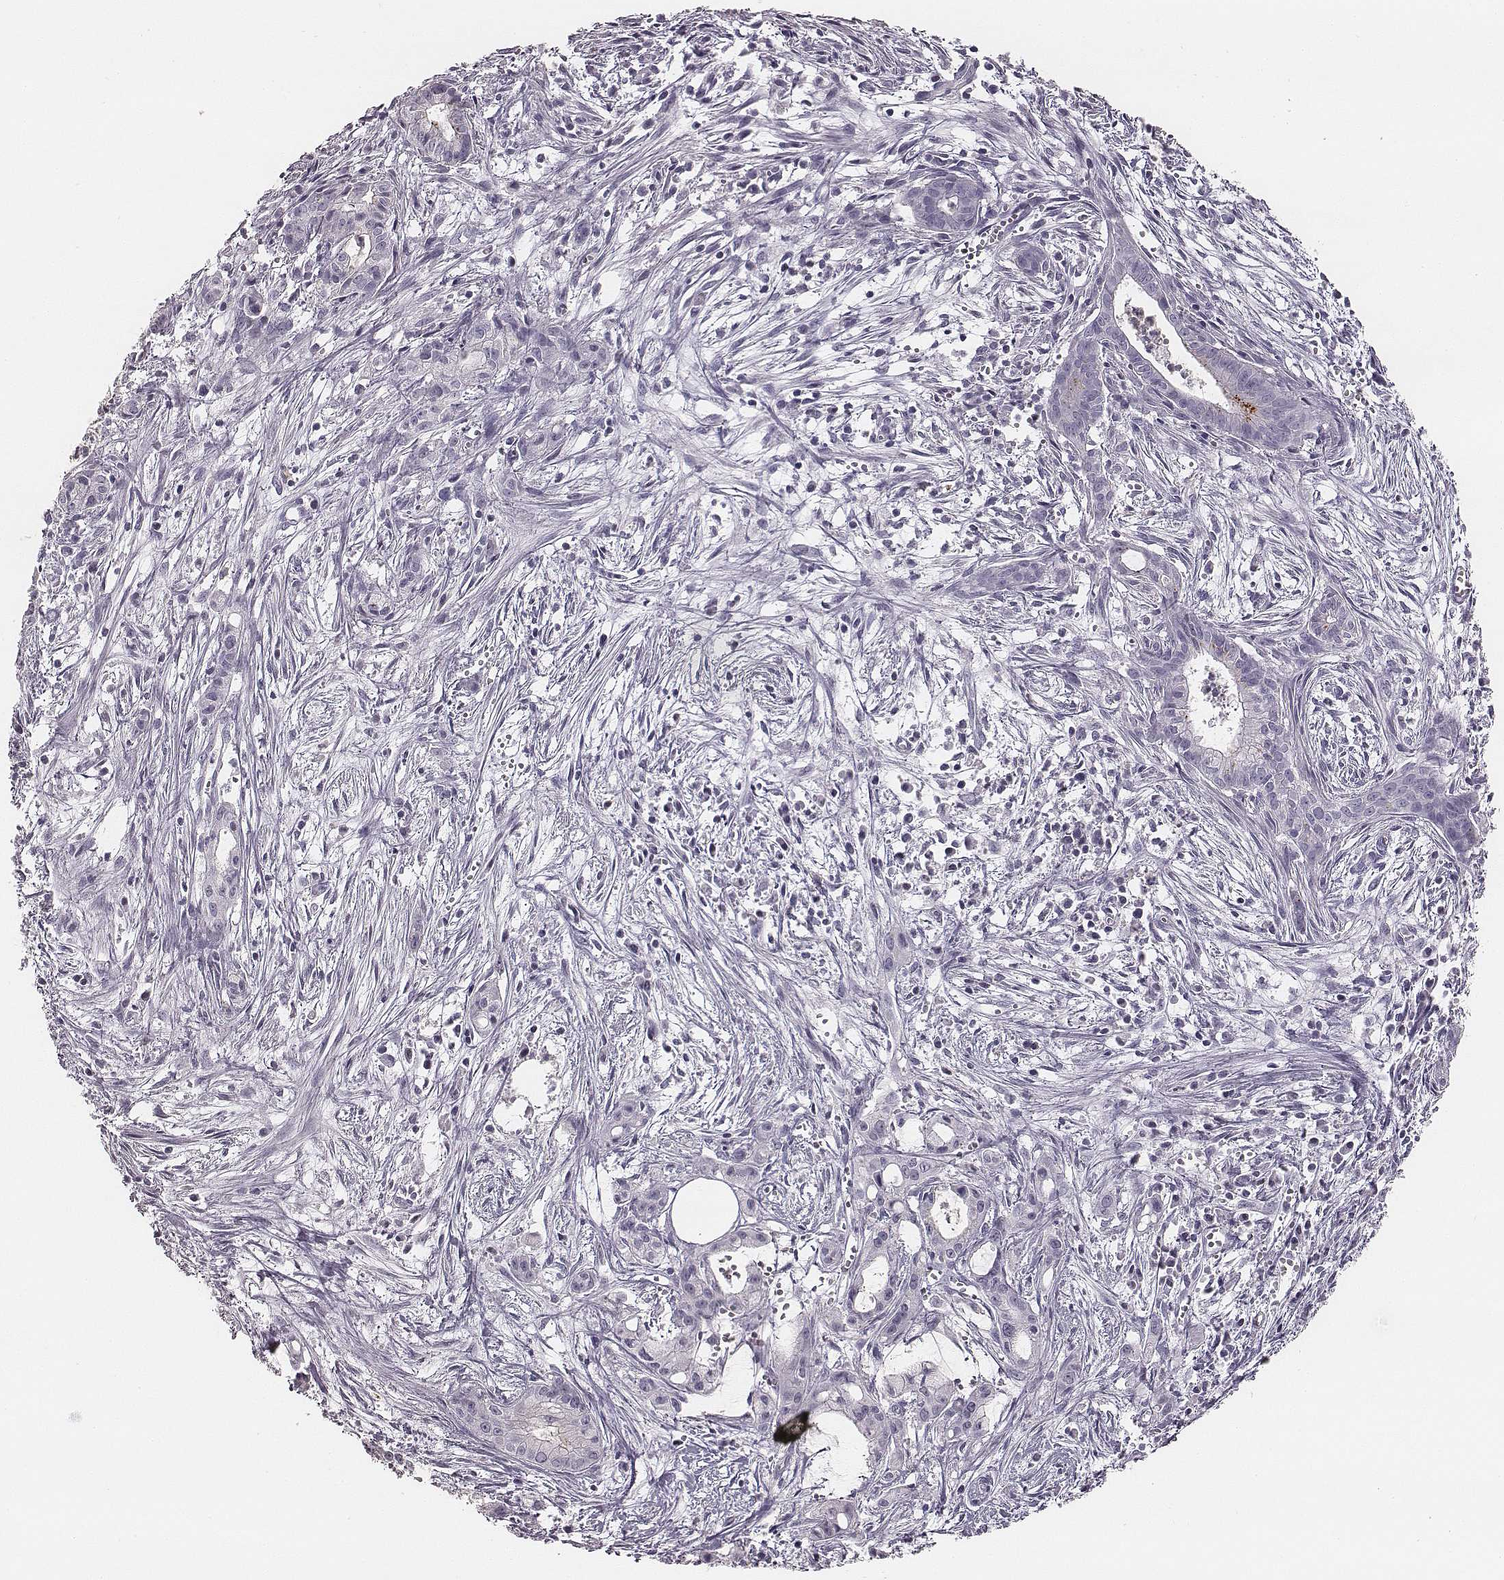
{"staining": {"intensity": "negative", "quantity": "none", "location": "none"}, "tissue": "pancreatic cancer", "cell_type": "Tumor cells", "image_type": "cancer", "snomed": [{"axis": "morphology", "description": "Adenocarcinoma, NOS"}, {"axis": "topography", "description": "Pancreas"}], "caption": "Immunohistochemical staining of pancreatic cancer (adenocarcinoma) demonstrates no significant positivity in tumor cells.", "gene": "ZNF365", "patient": {"sex": "male", "age": 48}}